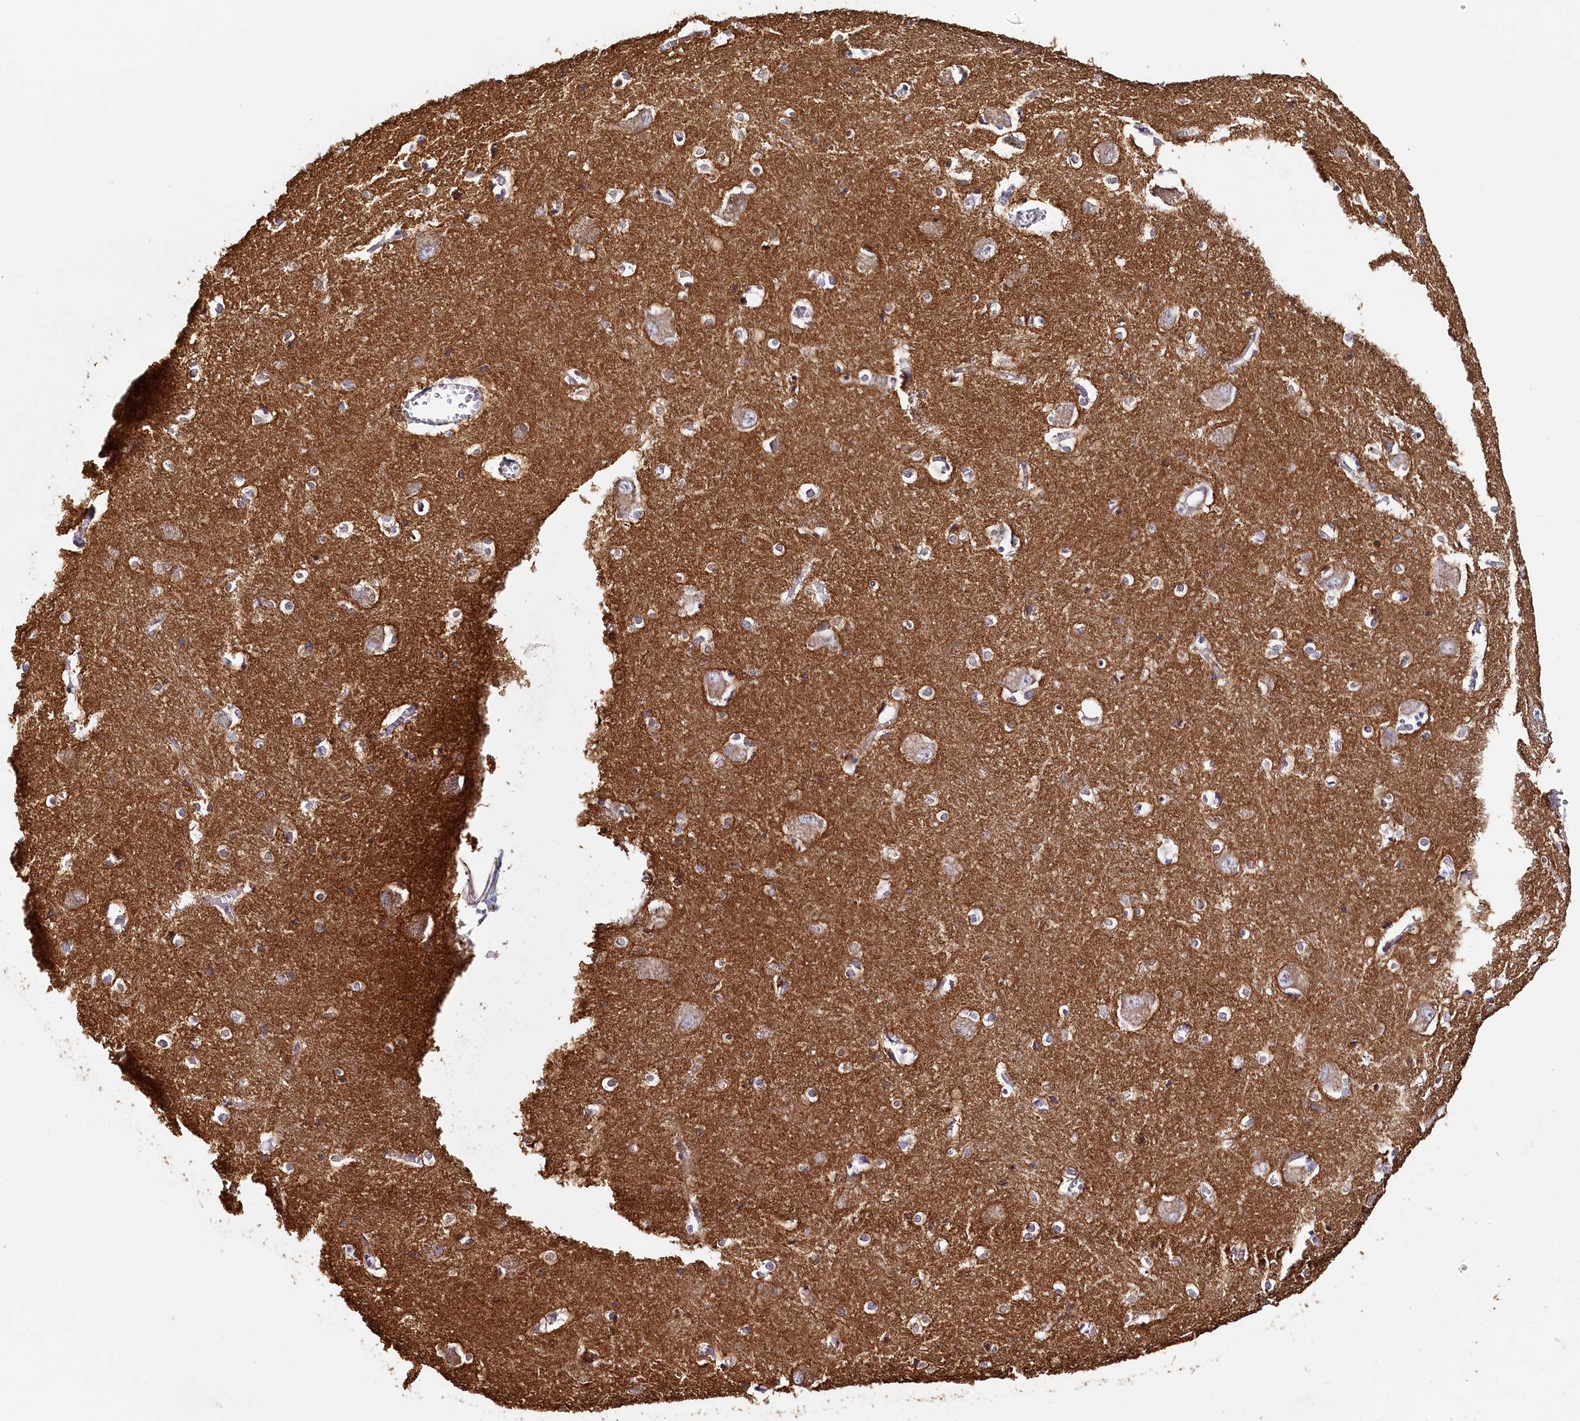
{"staining": {"intensity": "weak", "quantity": "<25%", "location": "cytoplasmic/membranous"}, "tissue": "caudate", "cell_type": "Glial cells", "image_type": "normal", "snomed": [{"axis": "morphology", "description": "Normal tissue, NOS"}, {"axis": "topography", "description": "Lateral ventricle wall"}], "caption": "A micrograph of caudate stained for a protein reveals no brown staining in glial cells. (Stains: DAB immunohistochemistry with hematoxylin counter stain, Microscopy: brightfield microscopy at high magnification).", "gene": "MMP25", "patient": {"sex": "male", "age": 37}}